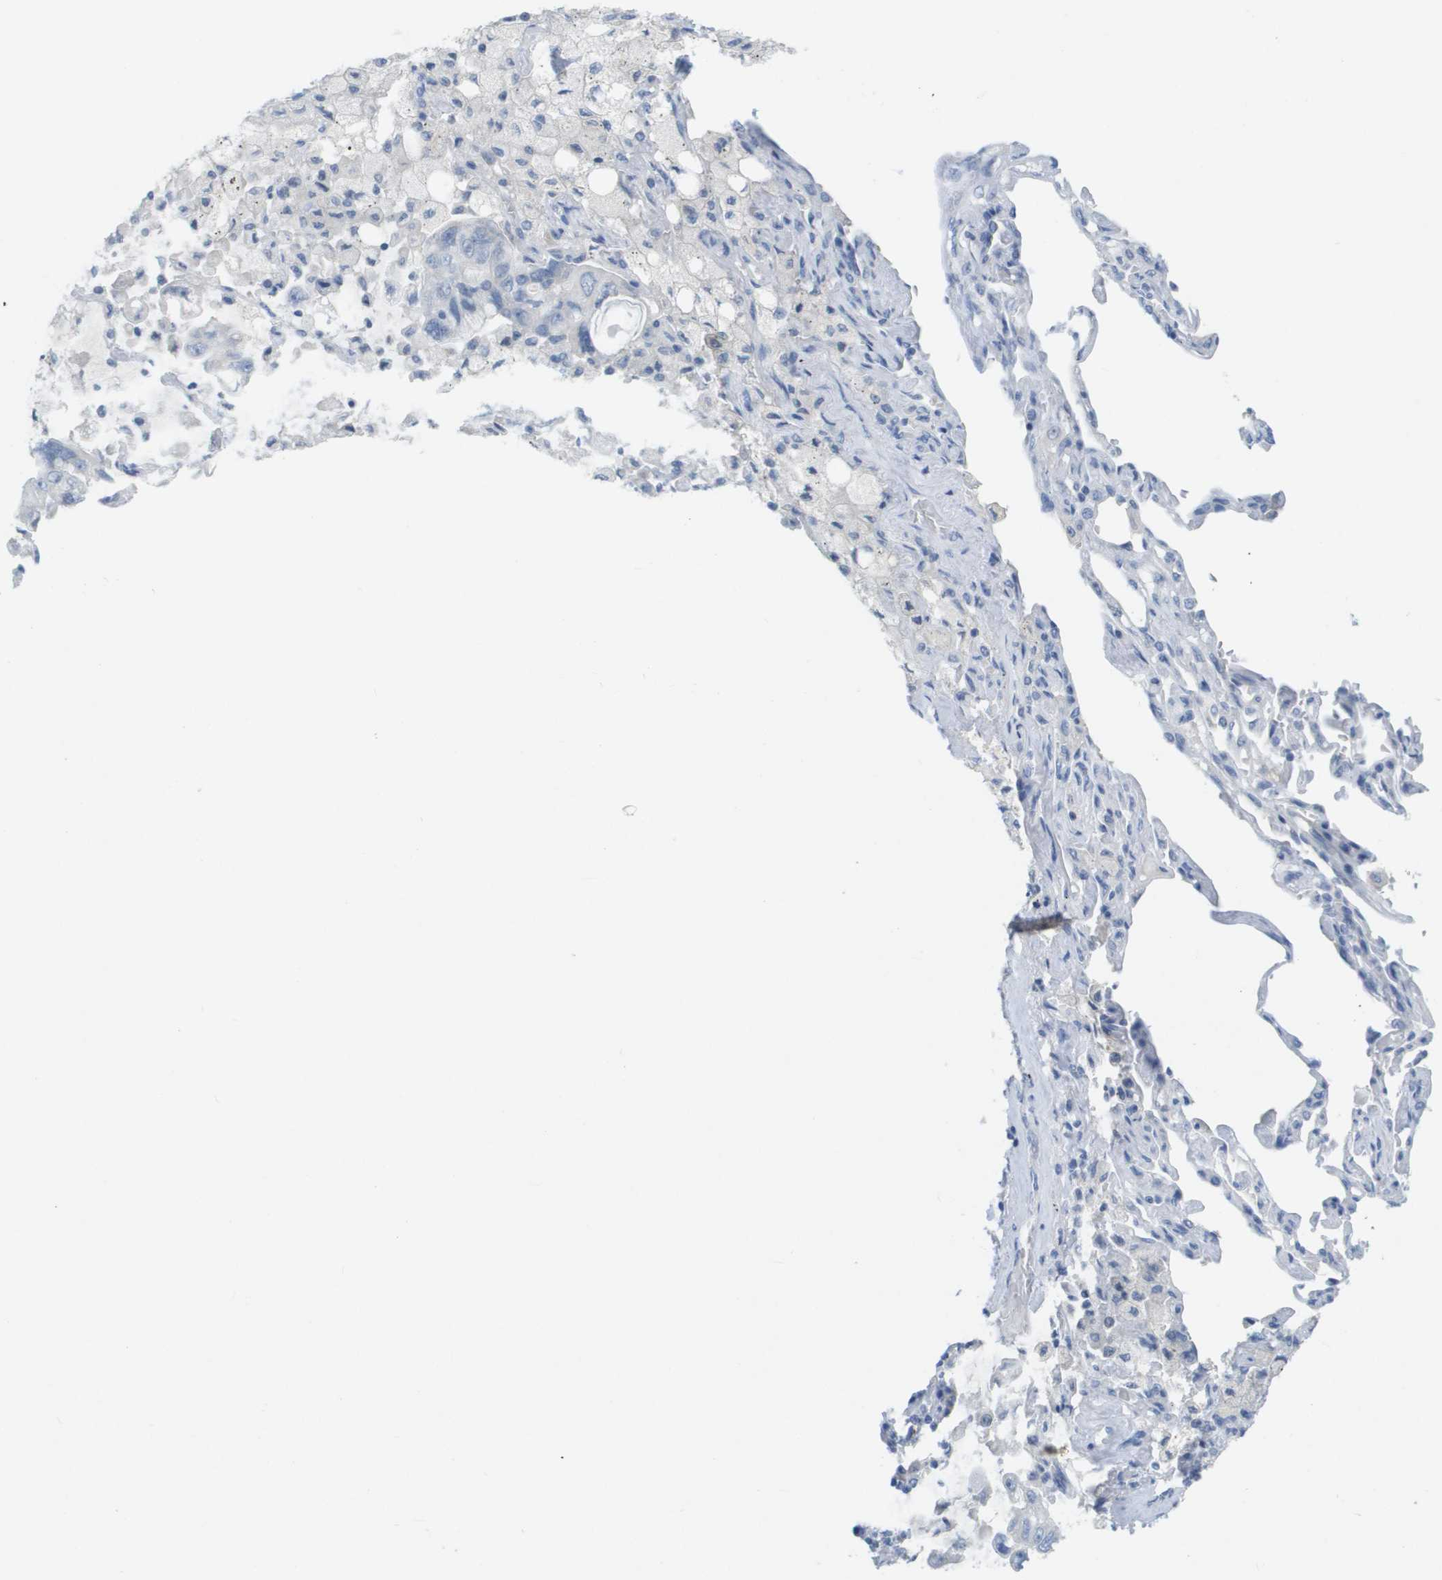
{"staining": {"intensity": "negative", "quantity": "none", "location": "none"}, "tissue": "lung cancer", "cell_type": "Tumor cells", "image_type": "cancer", "snomed": [{"axis": "morphology", "description": "Adenocarcinoma, NOS"}, {"axis": "topography", "description": "Lung"}], "caption": "DAB (3,3'-diaminobenzidine) immunohistochemical staining of adenocarcinoma (lung) demonstrates no significant expression in tumor cells.", "gene": "PDE4A", "patient": {"sex": "male", "age": 64}}